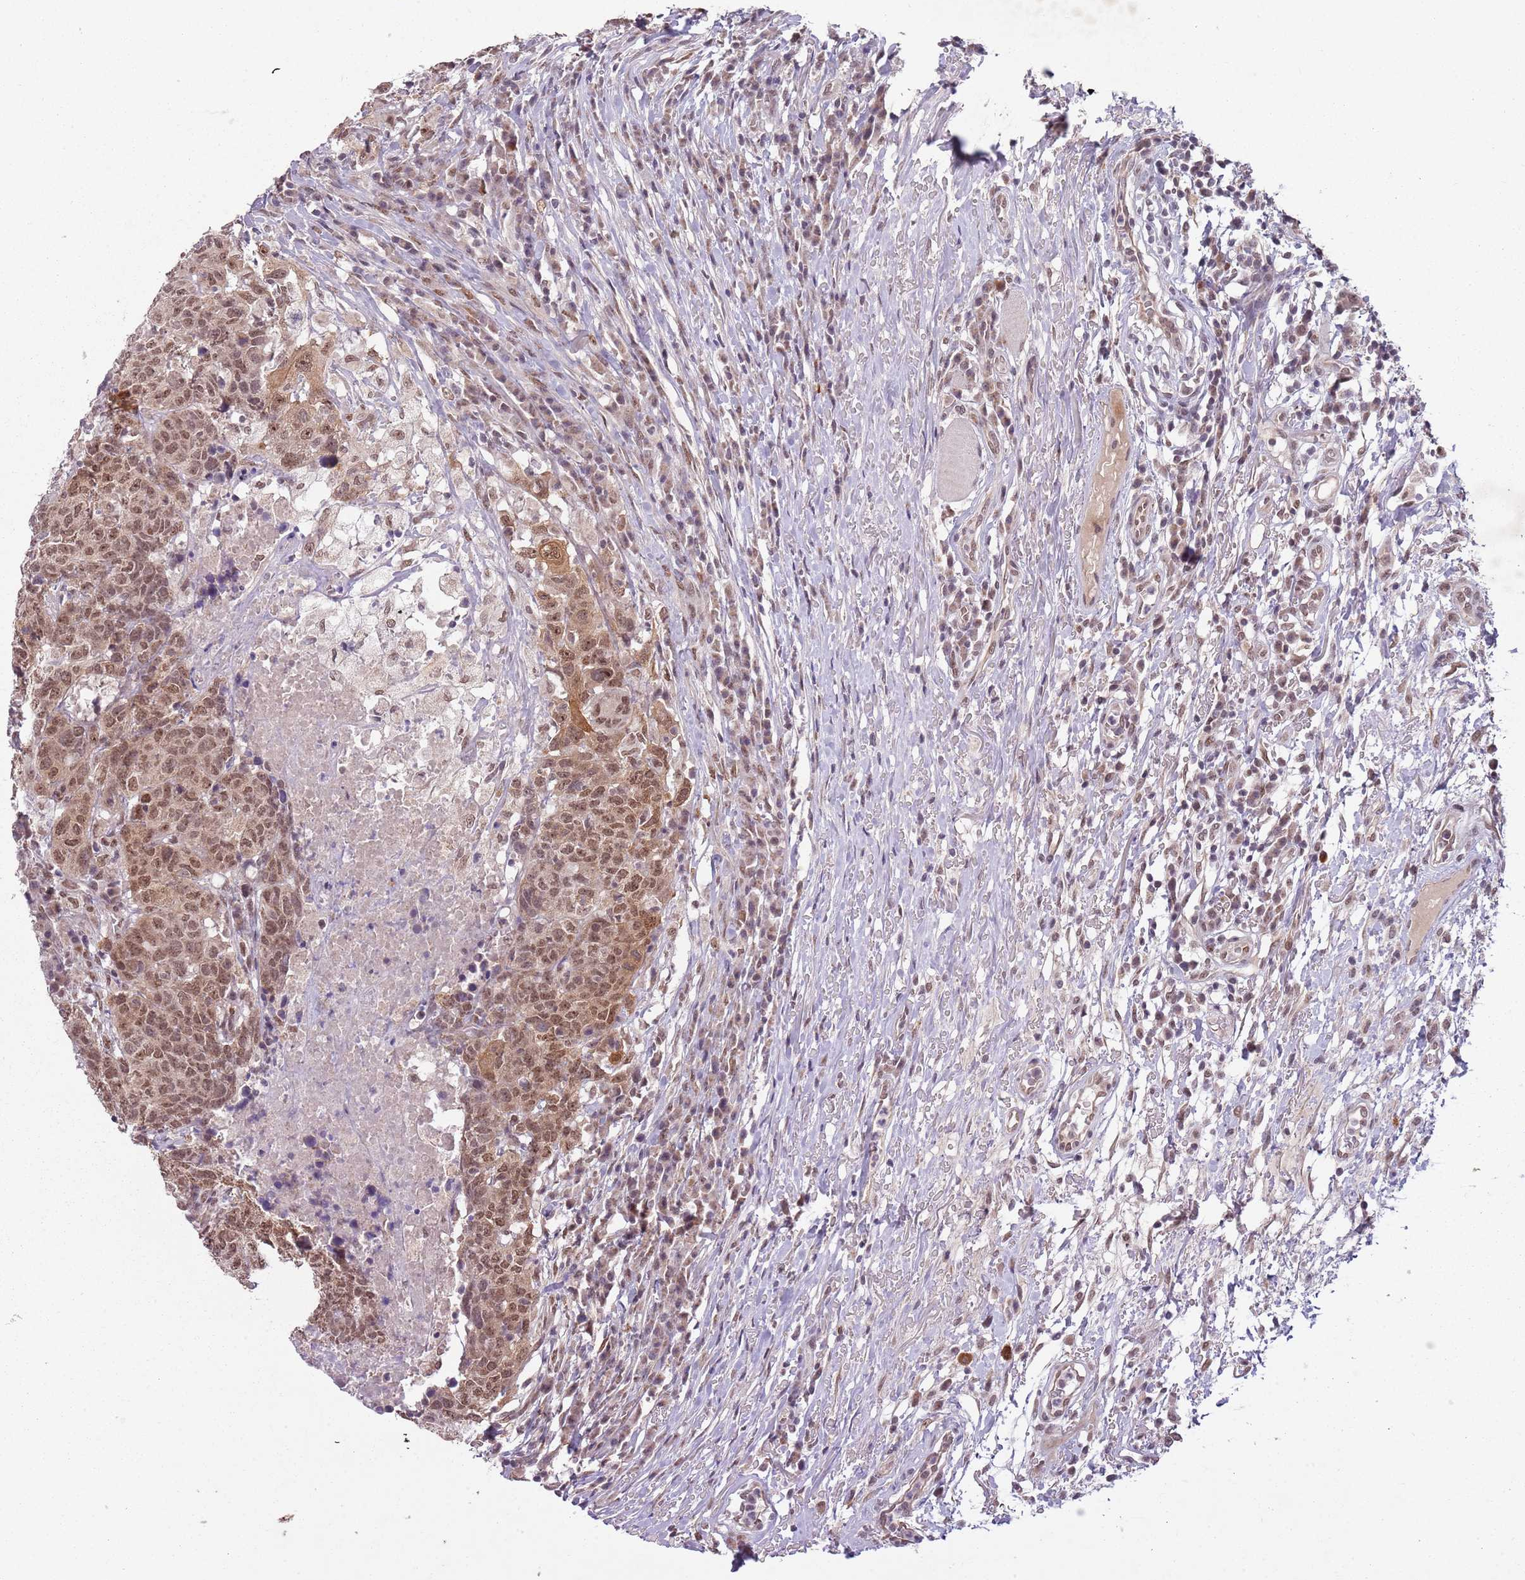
{"staining": {"intensity": "moderate", "quantity": ">75%", "location": "nuclear"}, "tissue": "head and neck cancer", "cell_type": "Tumor cells", "image_type": "cancer", "snomed": [{"axis": "morphology", "description": "Normal tissue, NOS"}, {"axis": "morphology", "description": "Squamous cell carcinoma, NOS"}, {"axis": "topography", "description": "Skeletal muscle"}, {"axis": "topography", "description": "Vascular tissue"}, {"axis": "topography", "description": "Peripheral nerve tissue"}, {"axis": "topography", "description": "Head-Neck"}], "caption": "This micrograph shows IHC staining of head and neck cancer (squamous cell carcinoma), with medium moderate nuclear staining in about >75% of tumor cells.", "gene": "FAM120AOS", "patient": {"sex": "male", "age": 66}}